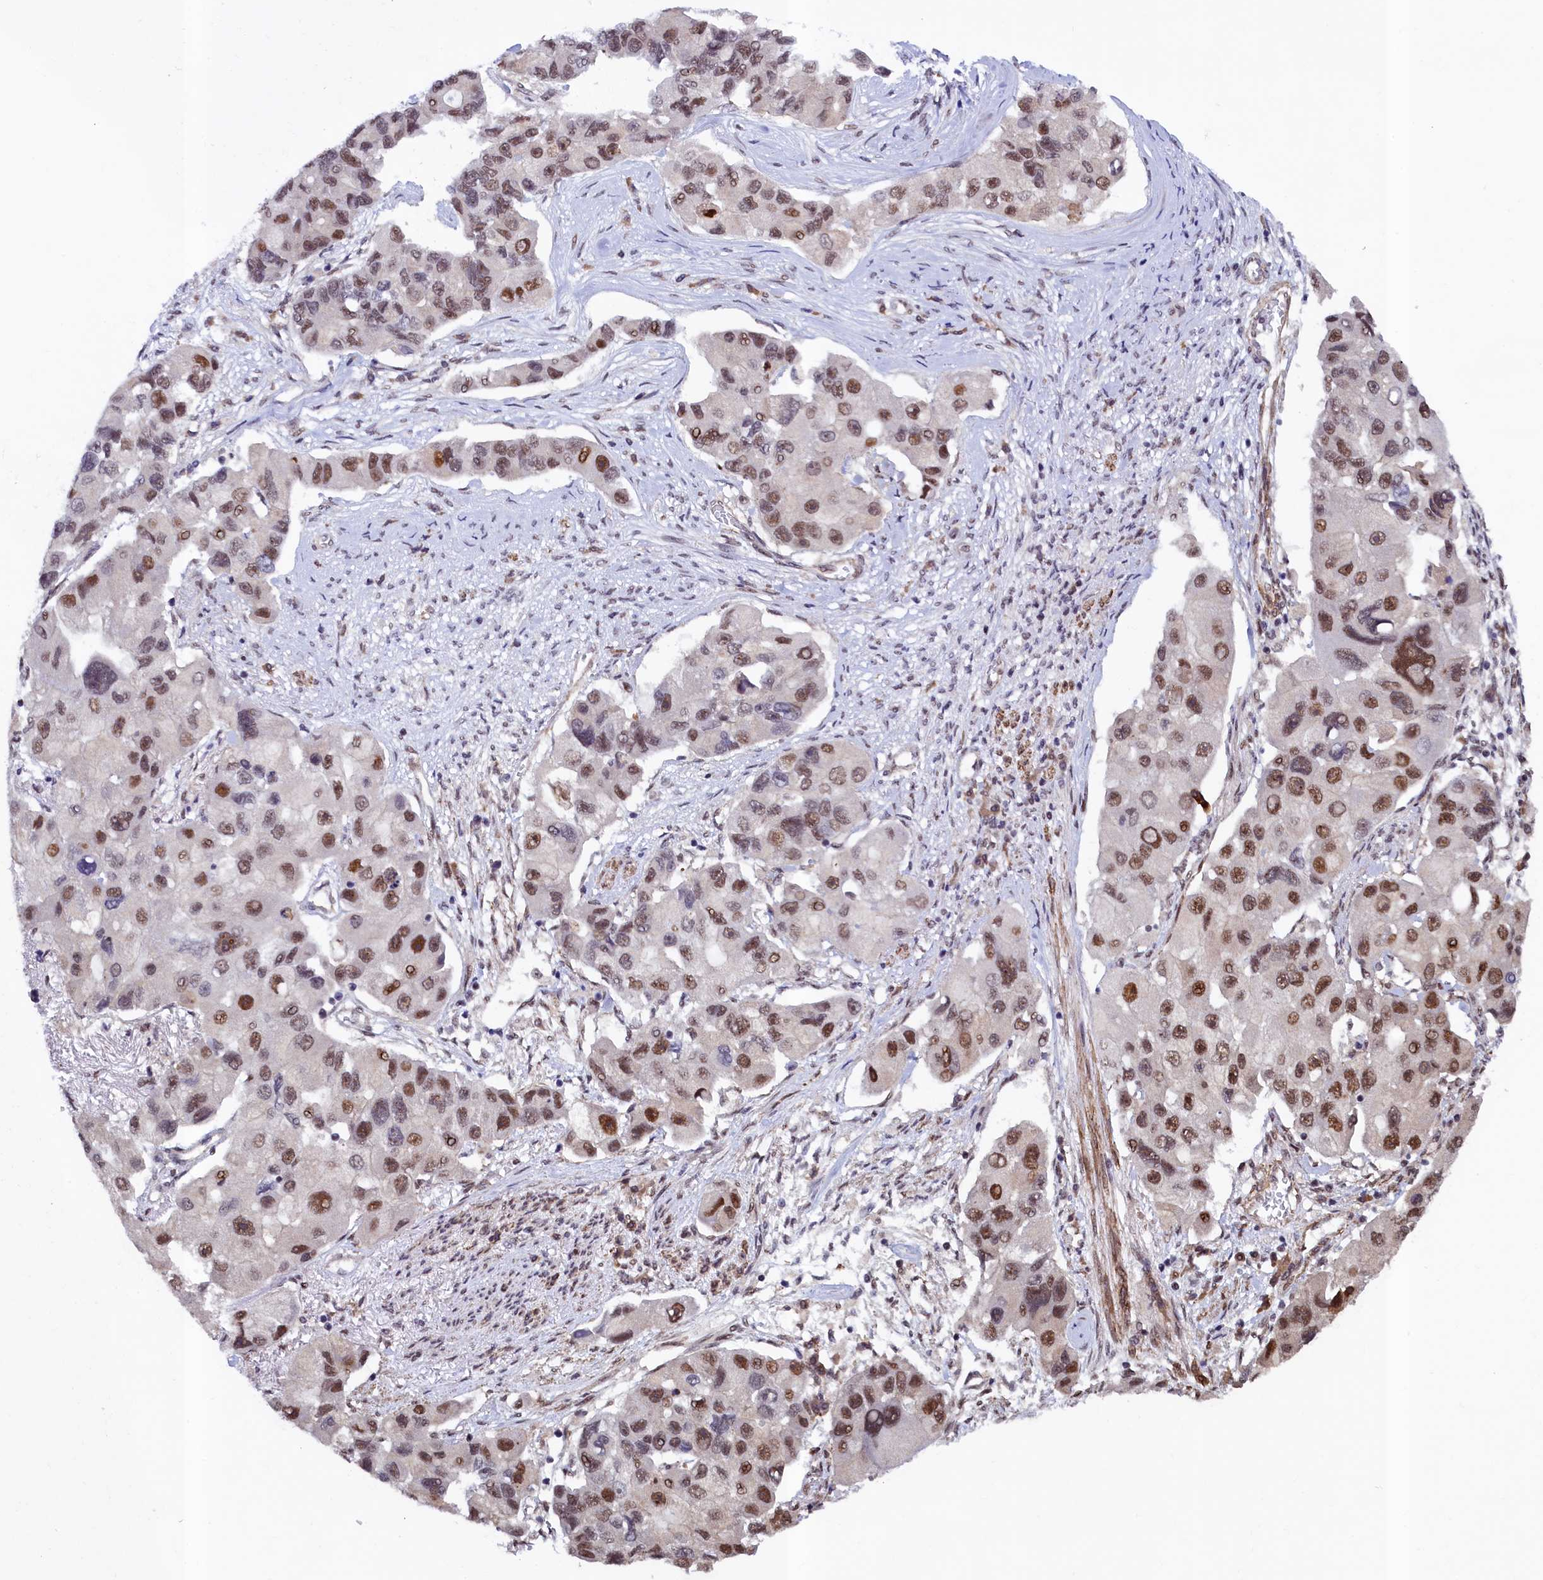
{"staining": {"intensity": "moderate", "quantity": ">75%", "location": "nuclear"}, "tissue": "lung cancer", "cell_type": "Tumor cells", "image_type": "cancer", "snomed": [{"axis": "morphology", "description": "Adenocarcinoma, NOS"}, {"axis": "topography", "description": "Lung"}], "caption": "Immunohistochemistry photomicrograph of neoplastic tissue: human lung cancer (adenocarcinoma) stained using IHC exhibits medium levels of moderate protein expression localized specifically in the nuclear of tumor cells, appearing as a nuclear brown color.", "gene": "LEO1", "patient": {"sex": "female", "age": 54}}